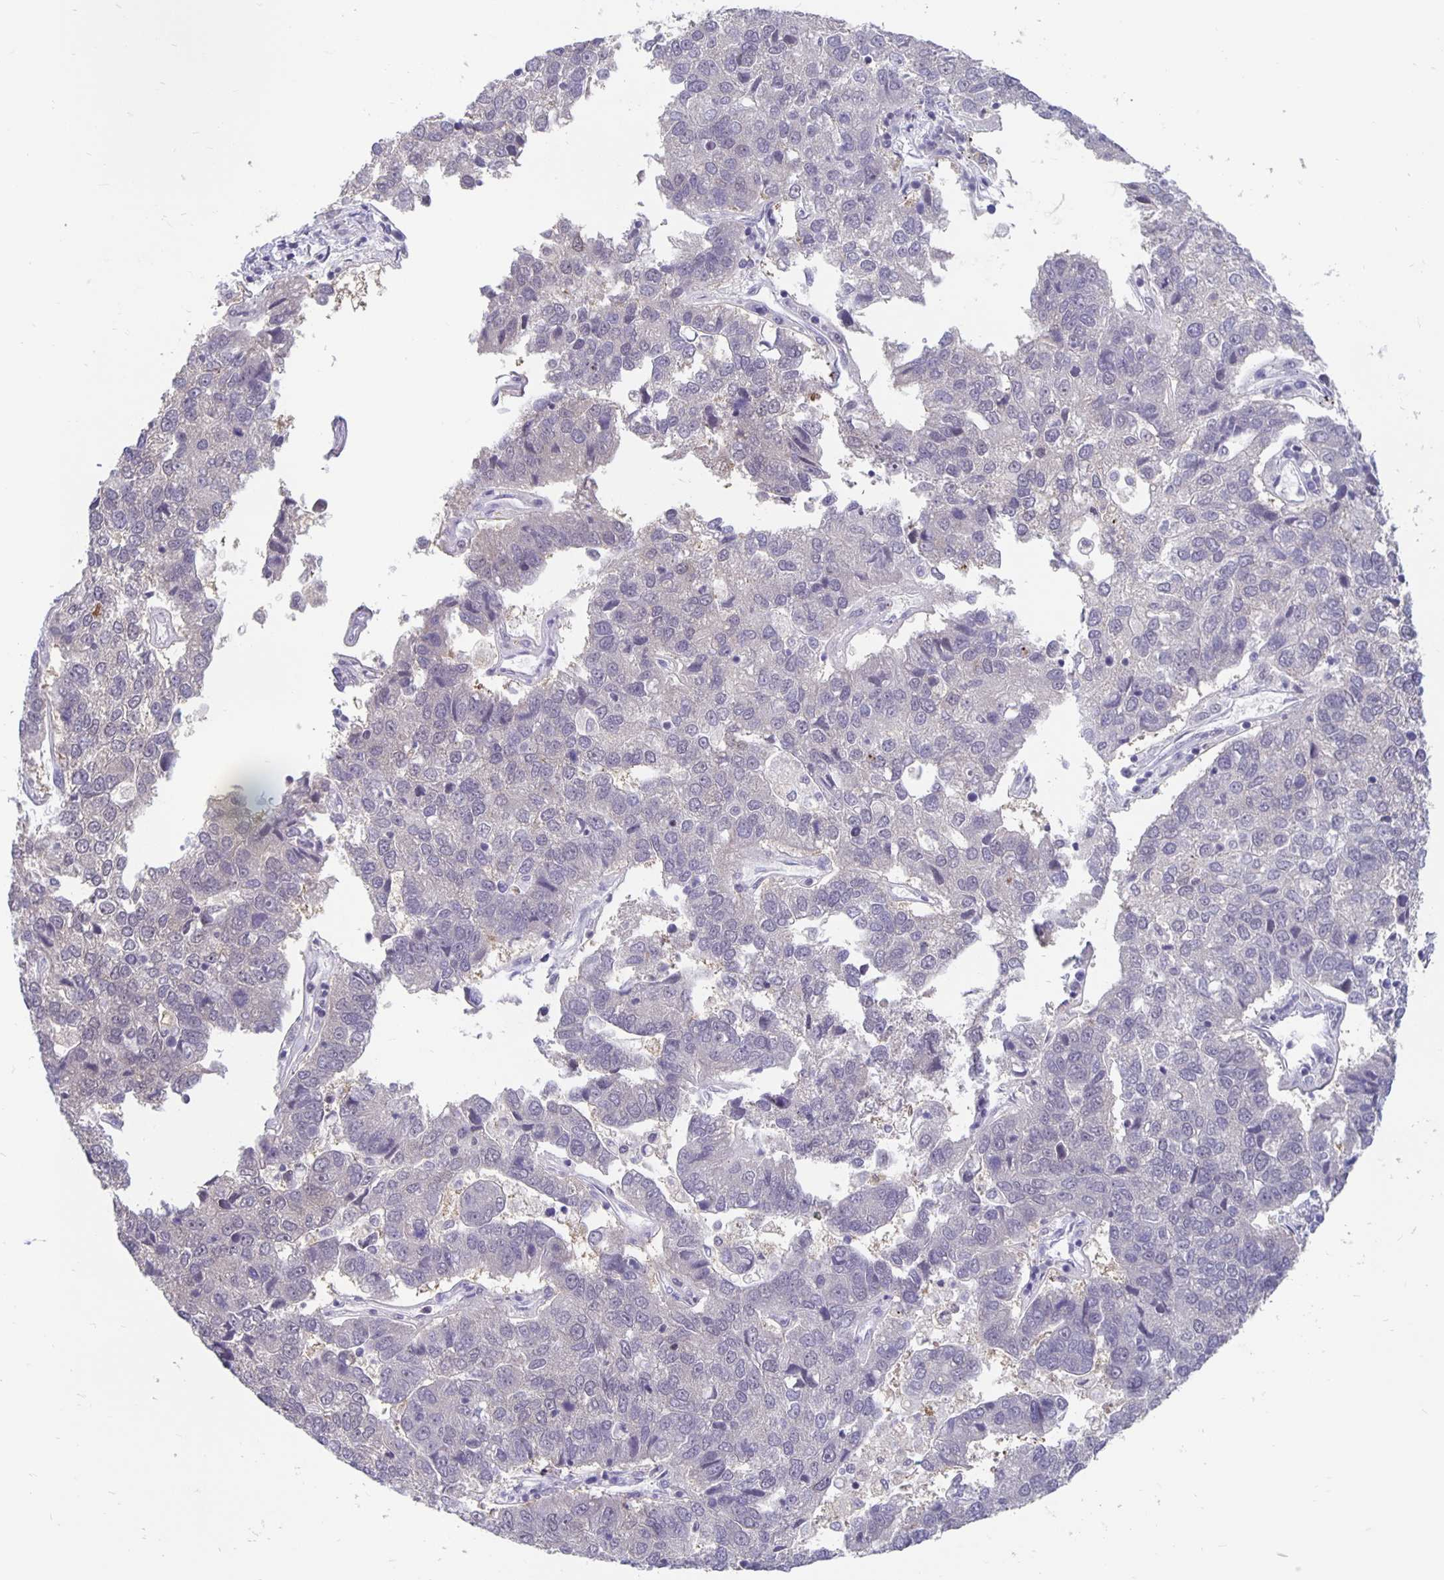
{"staining": {"intensity": "negative", "quantity": "none", "location": "none"}, "tissue": "pancreatic cancer", "cell_type": "Tumor cells", "image_type": "cancer", "snomed": [{"axis": "morphology", "description": "Adenocarcinoma, NOS"}, {"axis": "topography", "description": "Pancreas"}], "caption": "Tumor cells show no significant staining in pancreatic cancer (adenocarcinoma).", "gene": "ZNF691", "patient": {"sex": "female", "age": 61}}